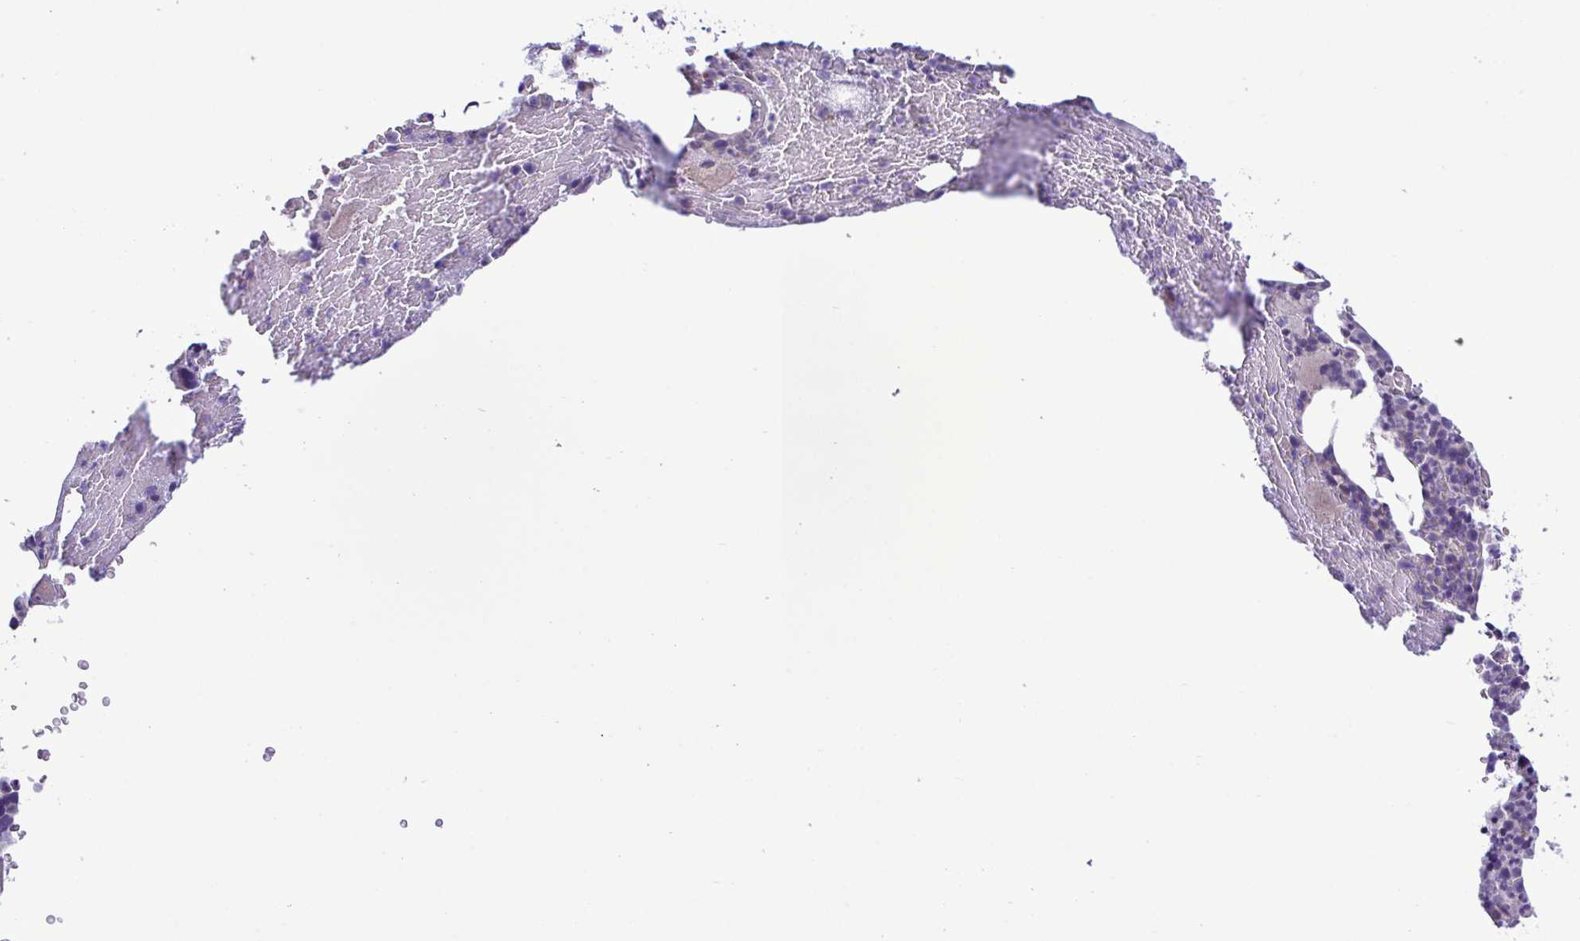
{"staining": {"intensity": "negative", "quantity": "none", "location": "none"}, "tissue": "bone marrow", "cell_type": "Hematopoietic cells", "image_type": "normal", "snomed": [{"axis": "morphology", "description": "Normal tissue, NOS"}, {"axis": "topography", "description": "Bone marrow"}], "caption": "This is an immunohistochemistry (IHC) photomicrograph of normal bone marrow. There is no expression in hematopoietic cells.", "gene": "SYNPO2L", "patient": {"sex": "female", "age": 59}}